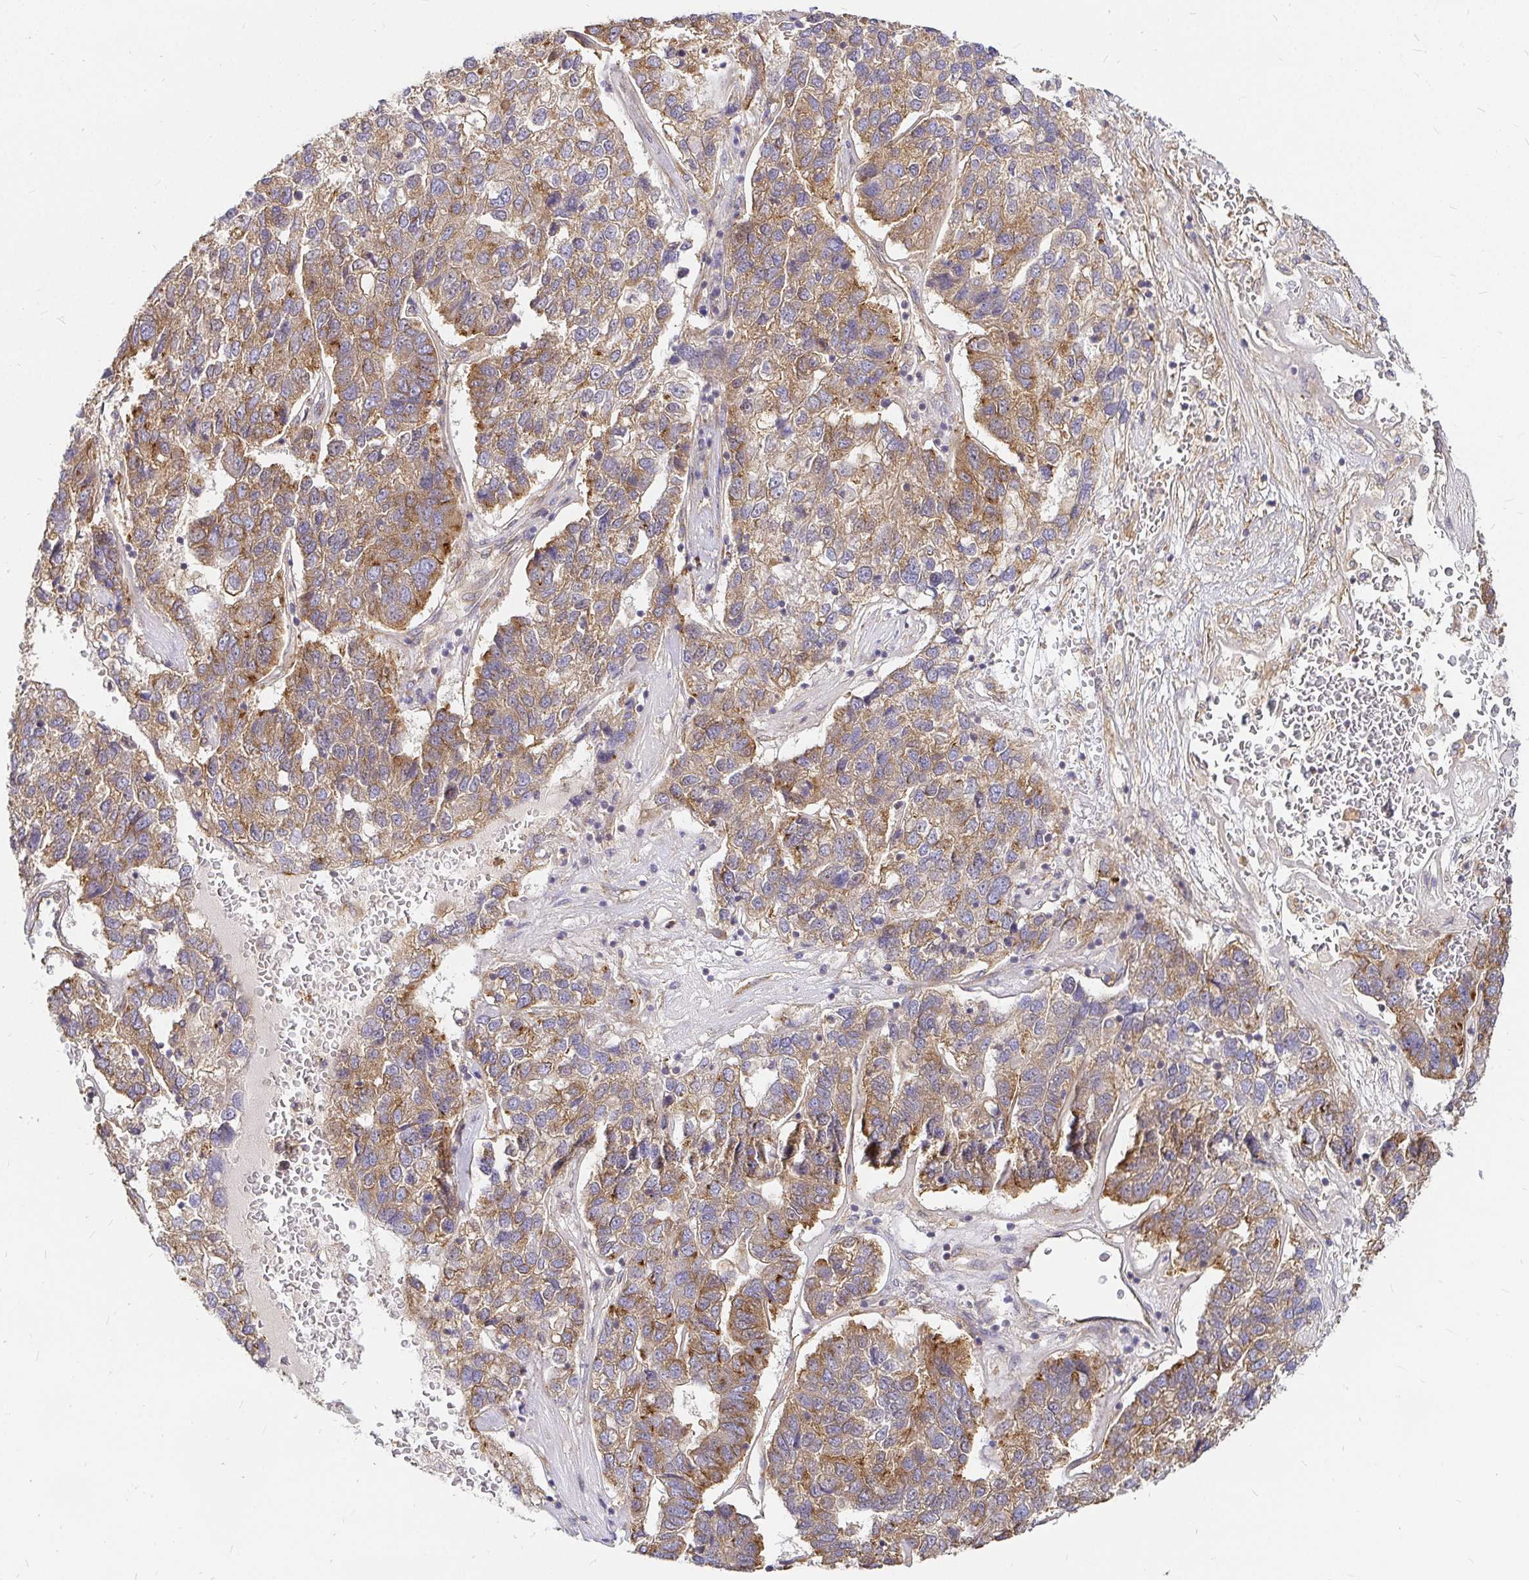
{"staining": {"intensity": "moderate", "quantity": "25%-75%", "location": "cytoplasmic/membranous"}, "tissue": "pancreatic cancer", "cell_type": "Tumor cells", "image_type": "cancer", "snomed": [{"axis": "morphology", "description": "Adenocarcinoma, NOS"}, {"axis": "topography", "description": "Pancreas"}], "caption": "Moderate cytoplasmic/membranous staining is appreciated in approximately 25%-75% of tumor cells in pancreatic adenocarcinoma.", "gene": "KIF5B", "patient": {"sex": "female", "age": 61}}